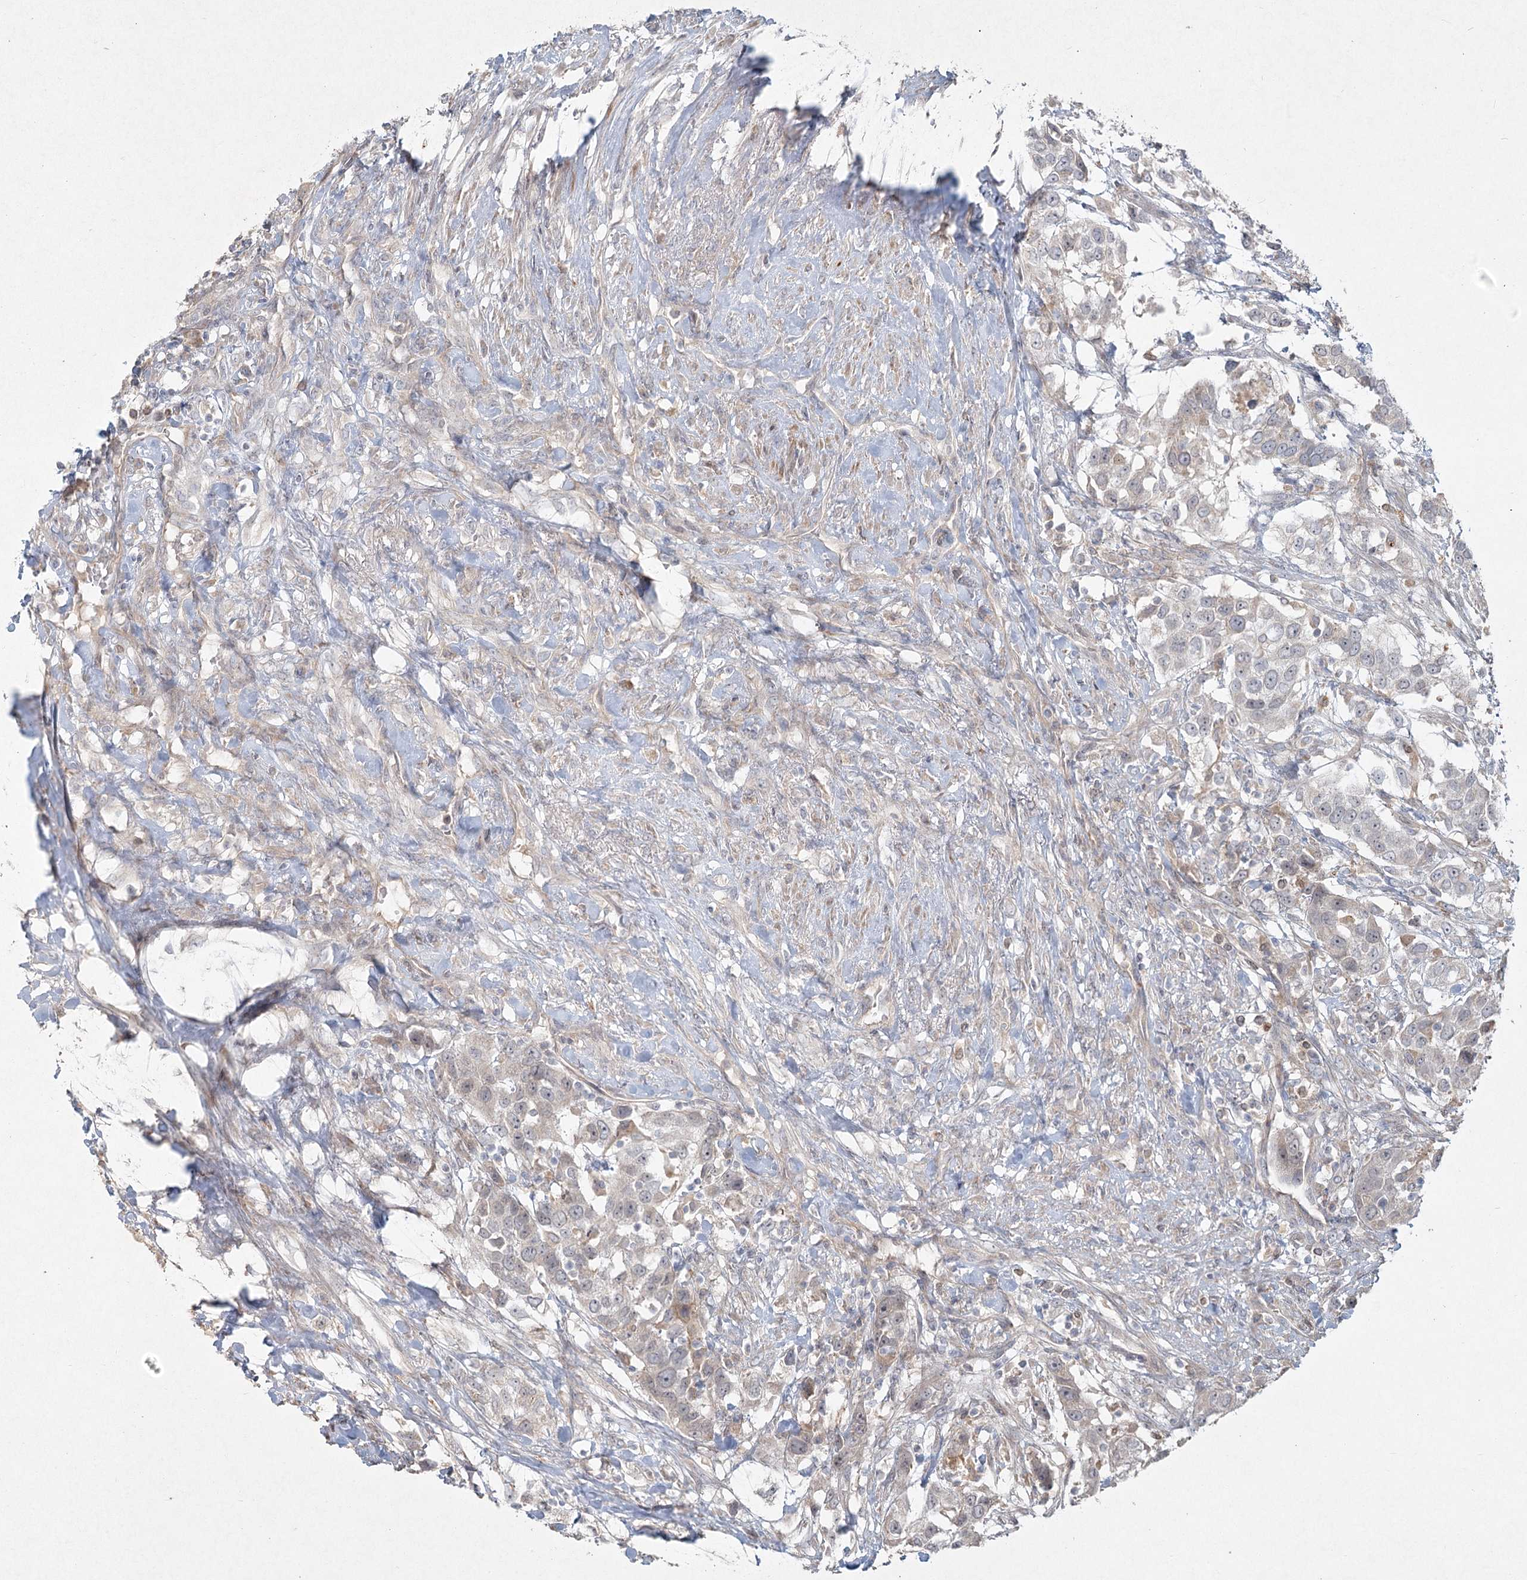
{"staining": {"intensity": "weak", "quantity": "<25%", "location": "cytoplasmic/membranous"}, "tissue": "urothelial cancer", "cell_type": "Tumor cells", "image_type": "cancer", "snomed": [{"axis": "morphology", "description": "Urothelial carcinoma, High grade"}, {"axis": "topography", "description": "Urinary bladder"}], "caption": "DAB immunohistochemical staining of human high-grade urothelial carcinoma exhibits no significant positivity in tumor cells.", "gene": "LRP2BP", "patient": {"sex": "female", "age": 80}}